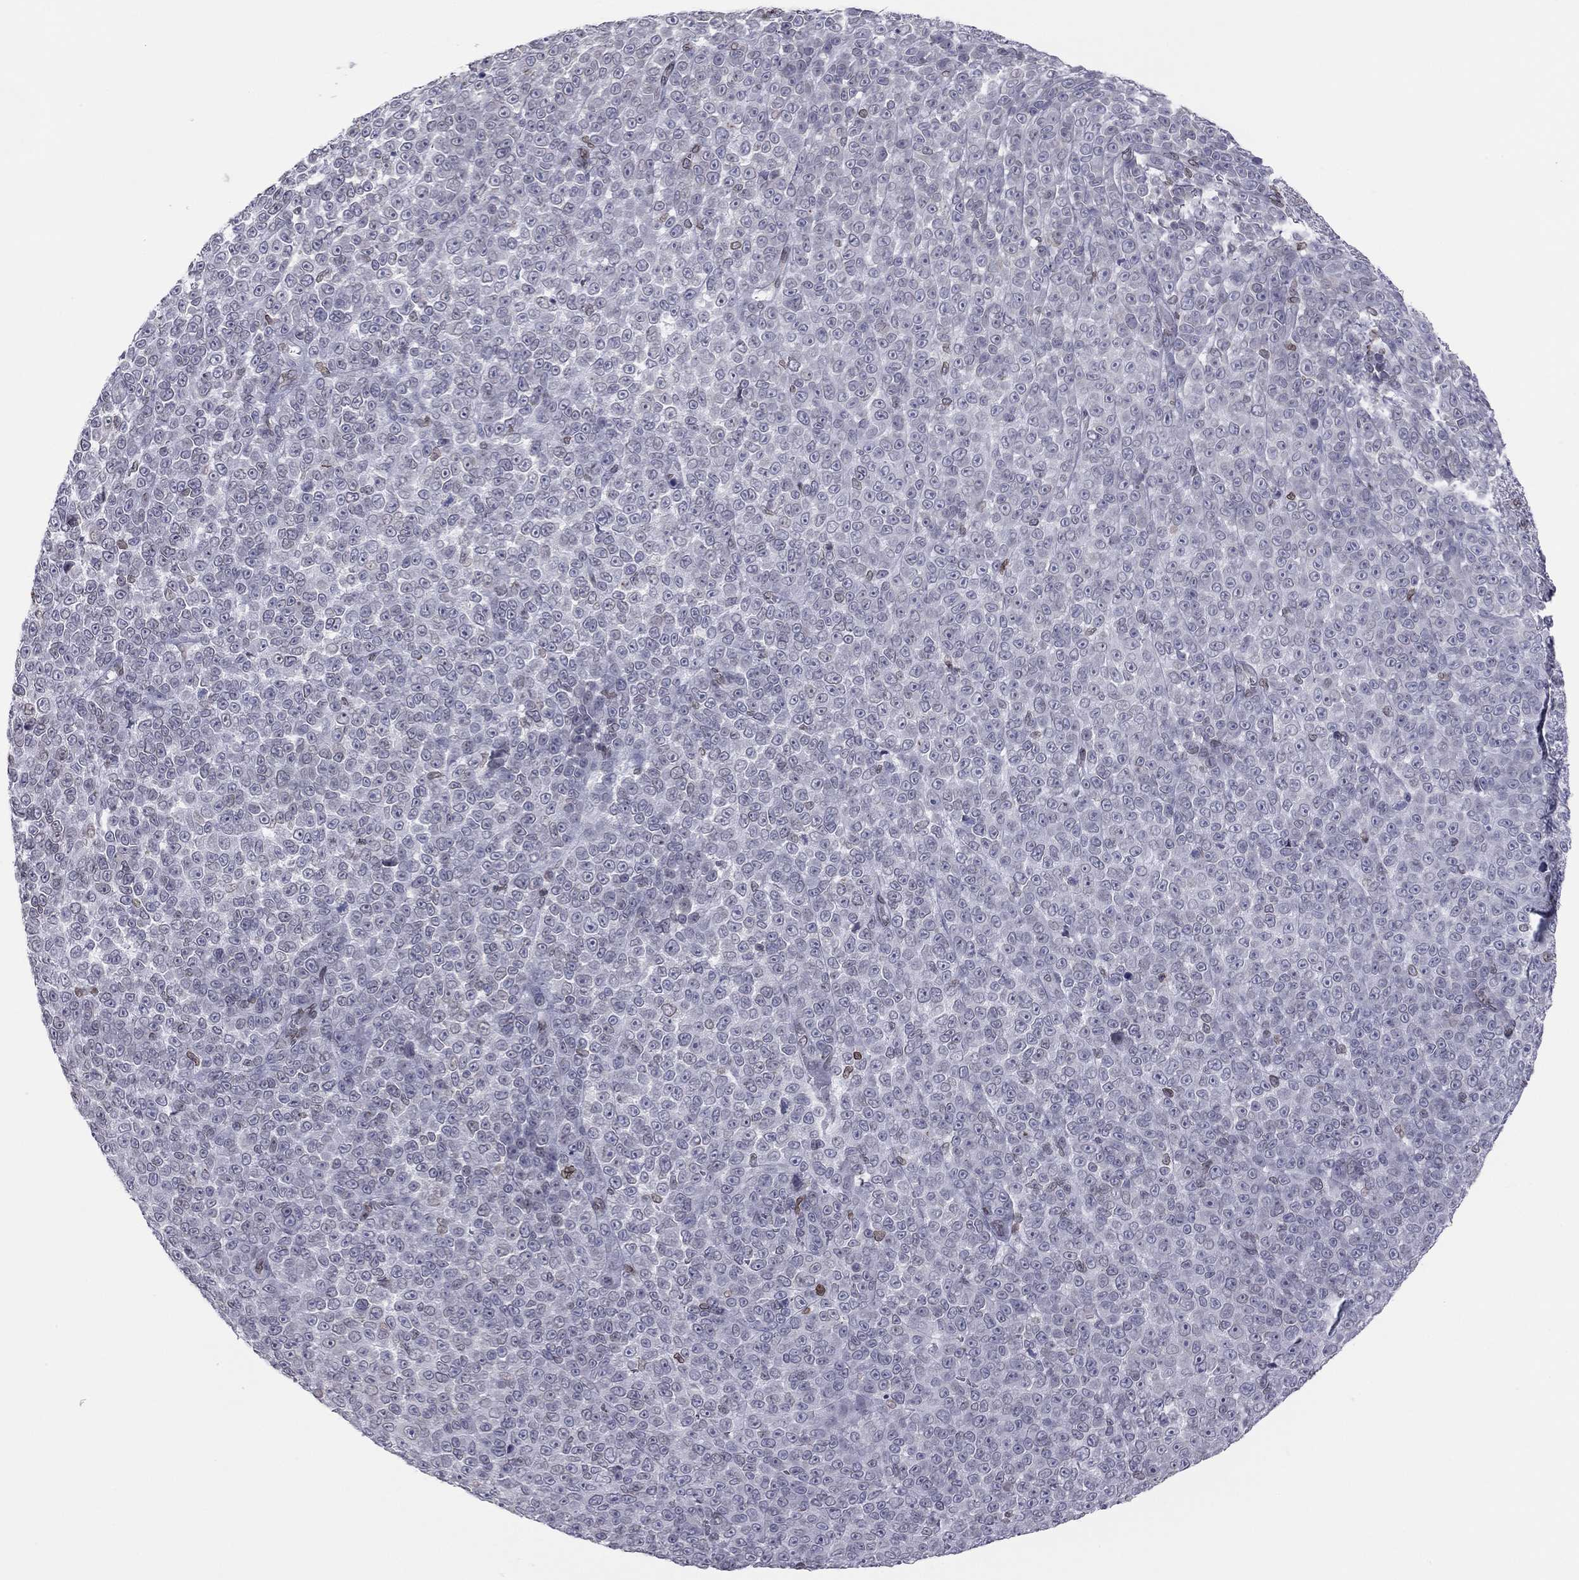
{"staining": {"intensity": "negative", "quantity": "none", "location": "none"}, "tissue": "melanoma", "cell_type": "Tumor cells", "image_type": "cancer", "snomed": [{"axis": "morphology", "description": "Malignant melanoma, NOS"}, {"axis": "topography", "description": "Skin"}], "caption": "This is an immunohistochemistry histopathology image of malignant melanoma. There is no staining in tumor cells.", "gene": "ESPL1", "patient": {"sex": "female", "age": 95}}